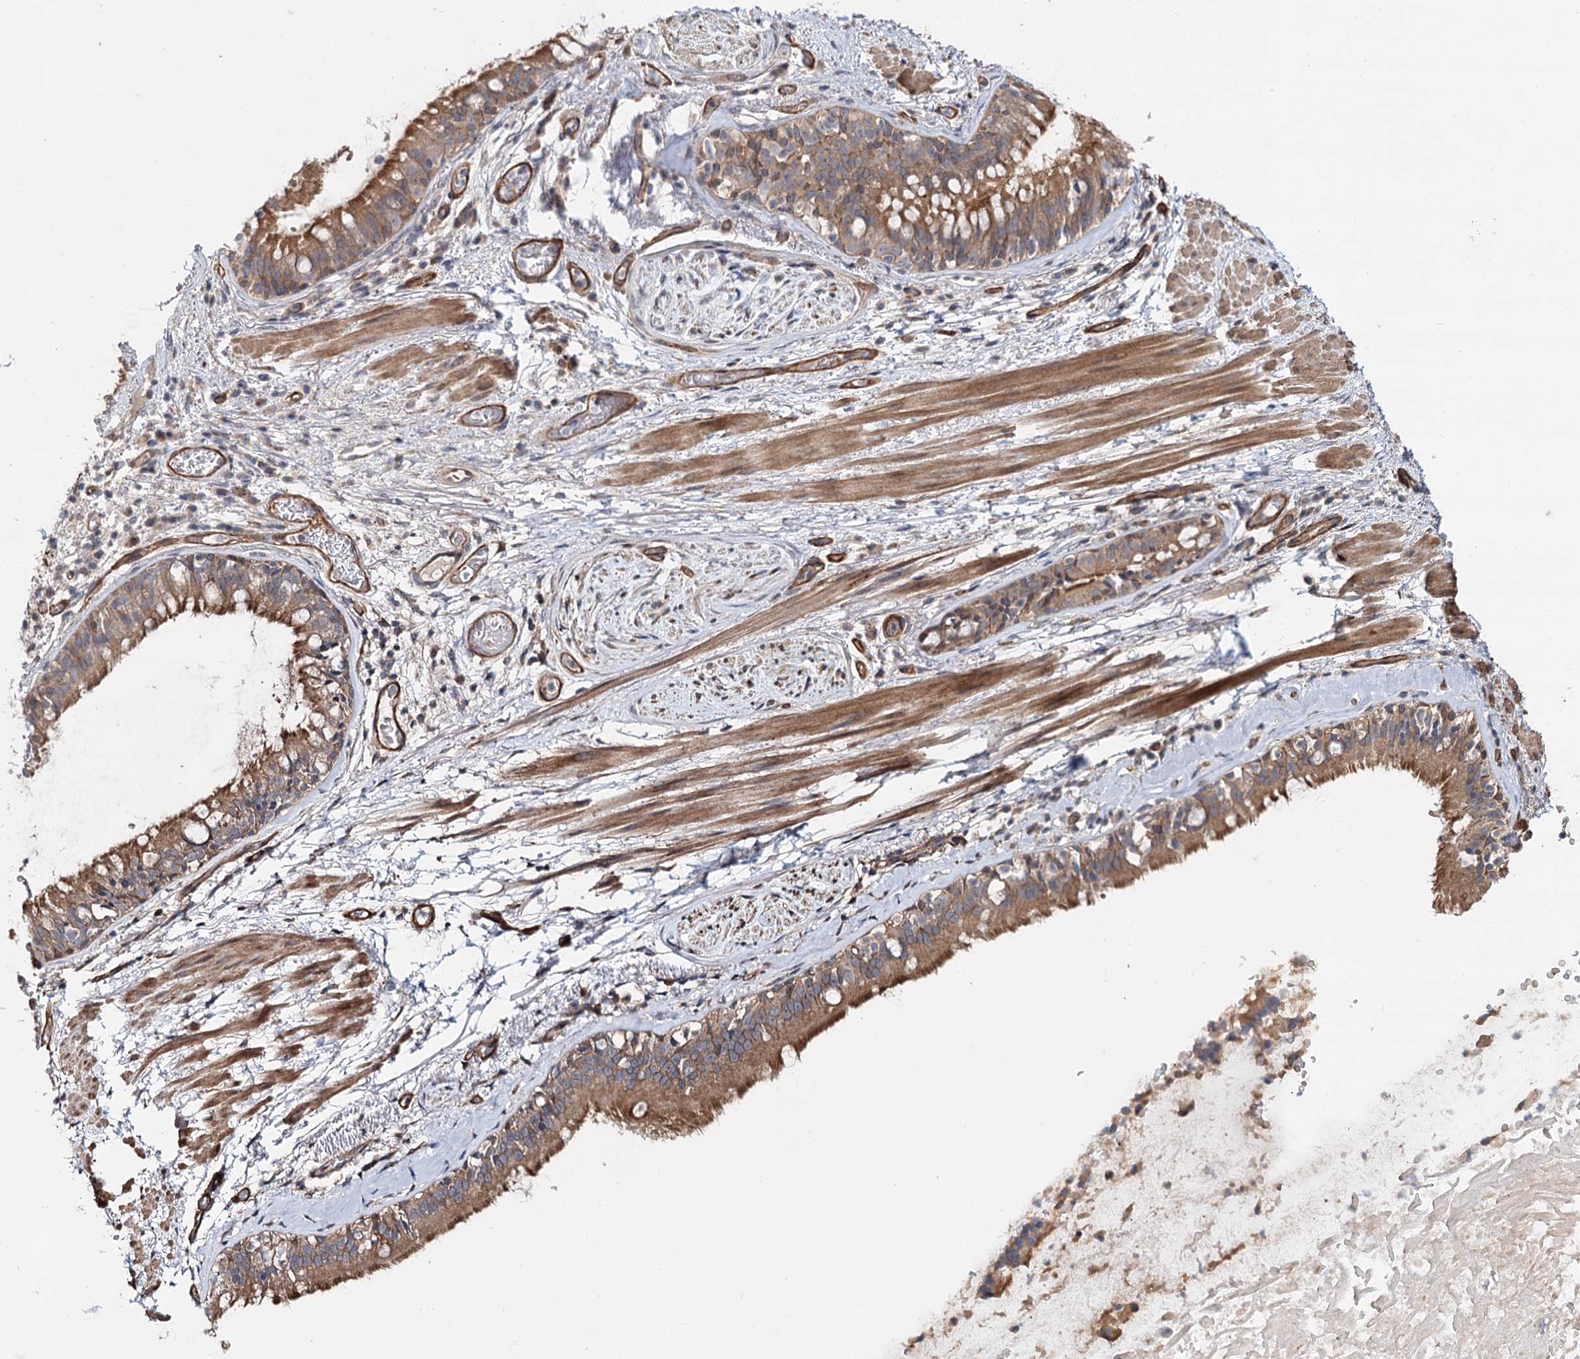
{"staining": {"intensity": "negative", "quantity": "none", "location": "none"}, "tissue": "adipose tissue", "cell_type": "Adipocytes", "image_type": "normal", "snomed": [{"axis": "morphology", "description": "Normal tissue, NOS"}, {"axis": "topography", "description": "Lymph node"}, {"axis": "topography", "description": "Cartilage tissue"}, {"axis": "topography", "description": "Bronchus"}], "caption": "DAB immunohistochemical staining of benign adipose tissue exhibits no significant expression in adipocytes.", "gene": "PTDSS2", "patient": {"sex": "male", "age": 63}}